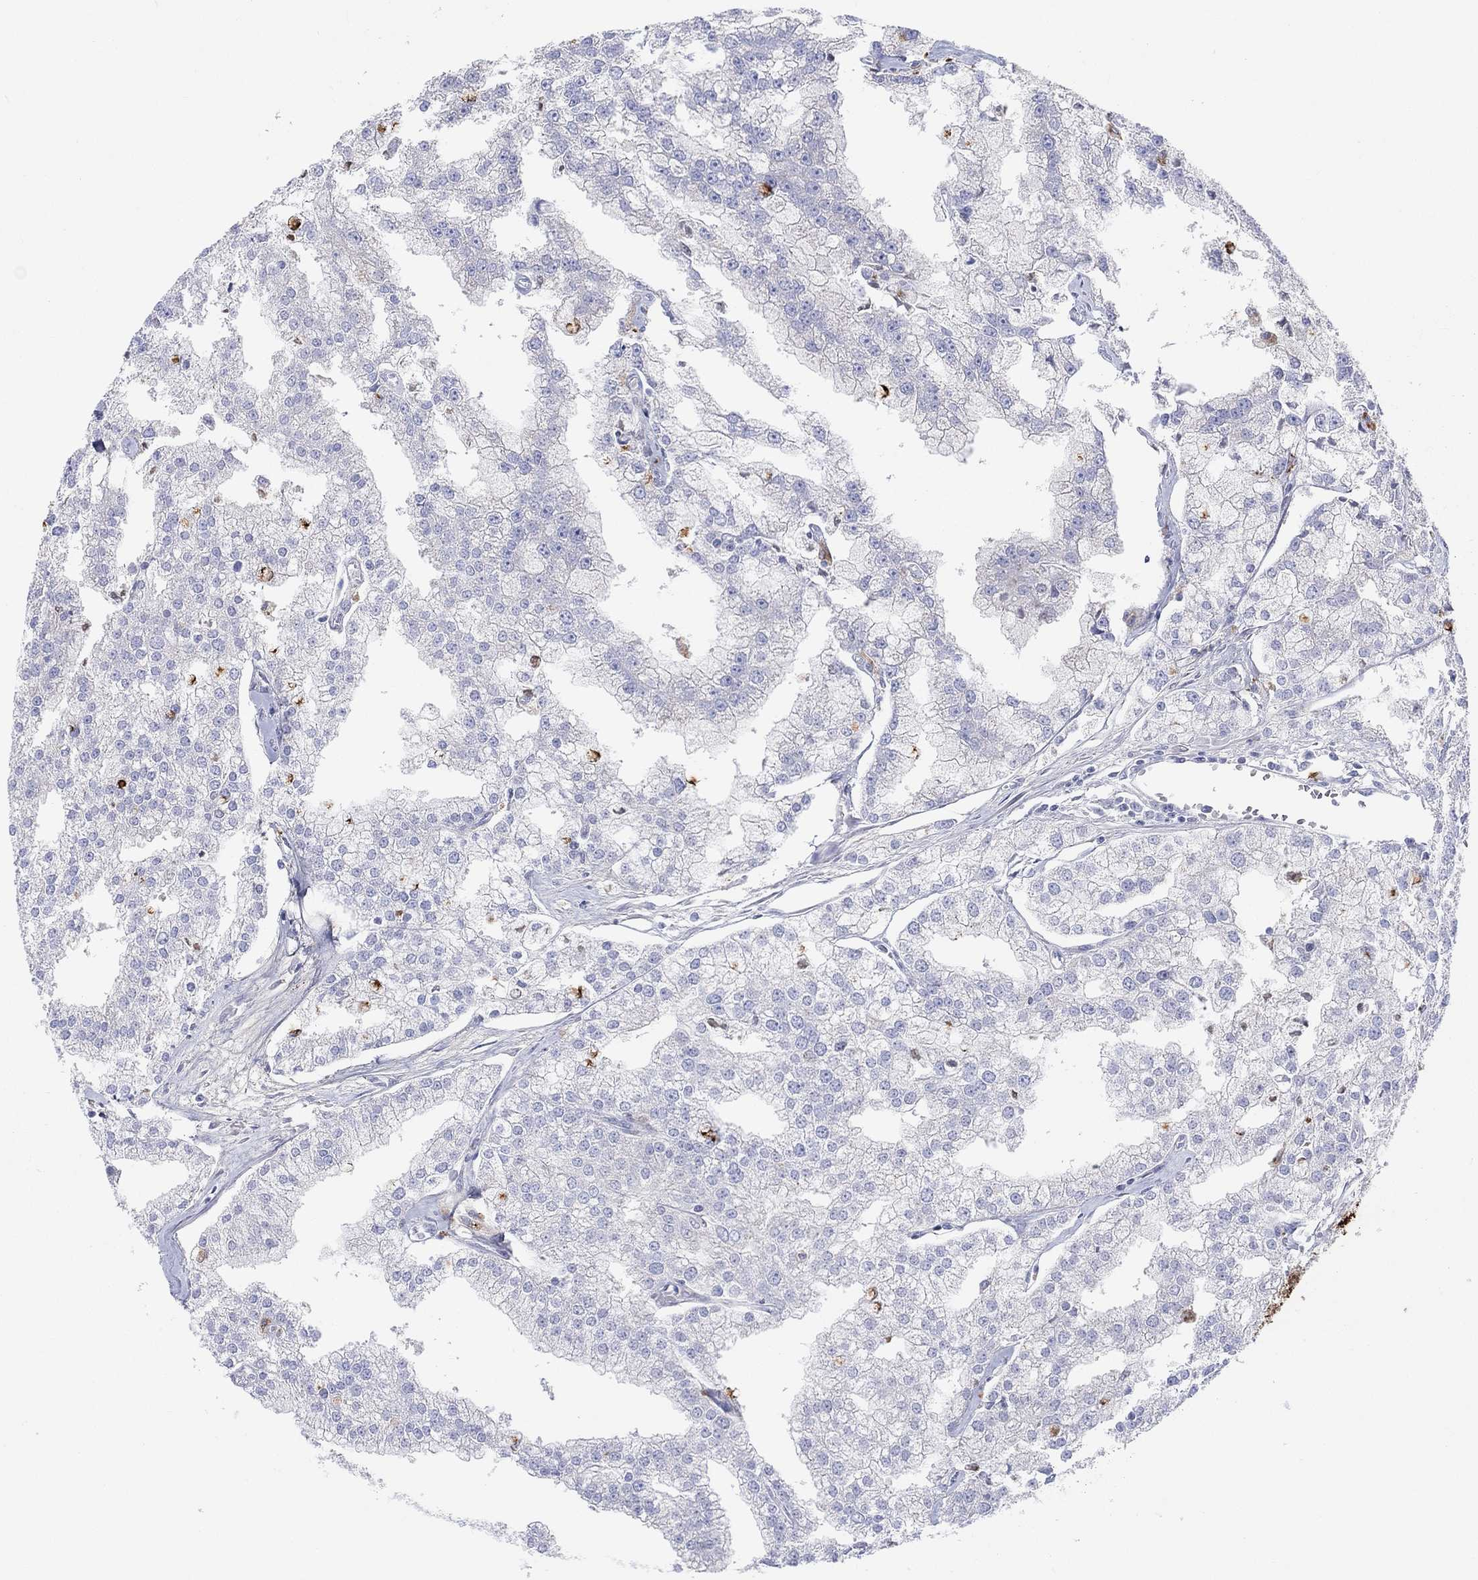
{"staining": {"intensity": "weak", "quantity": "25%-75%", "location": "cytoplasmic/membranous"}, "tissue": "prostate cancer", "cell_type": "Tumor cells", "image_type": "cancer", "snomed": [{"axis": "morphology", "description": "Adenocarcinoma, NOS"}, {"axis": "topography", "description": "Prostate"}], "caption": "Immunohistochemical staining of human prostate cancer (adenocarcinoma) demonstrates low levels of weak cytoplasmic/membranous protein staining in approximately 25%-75% of tumor cells. (DAB IHC, brown staining for protein, blue staining for nuclei).", "gene": "BCO2", "patient": {"sex": "male", "age": 70}}